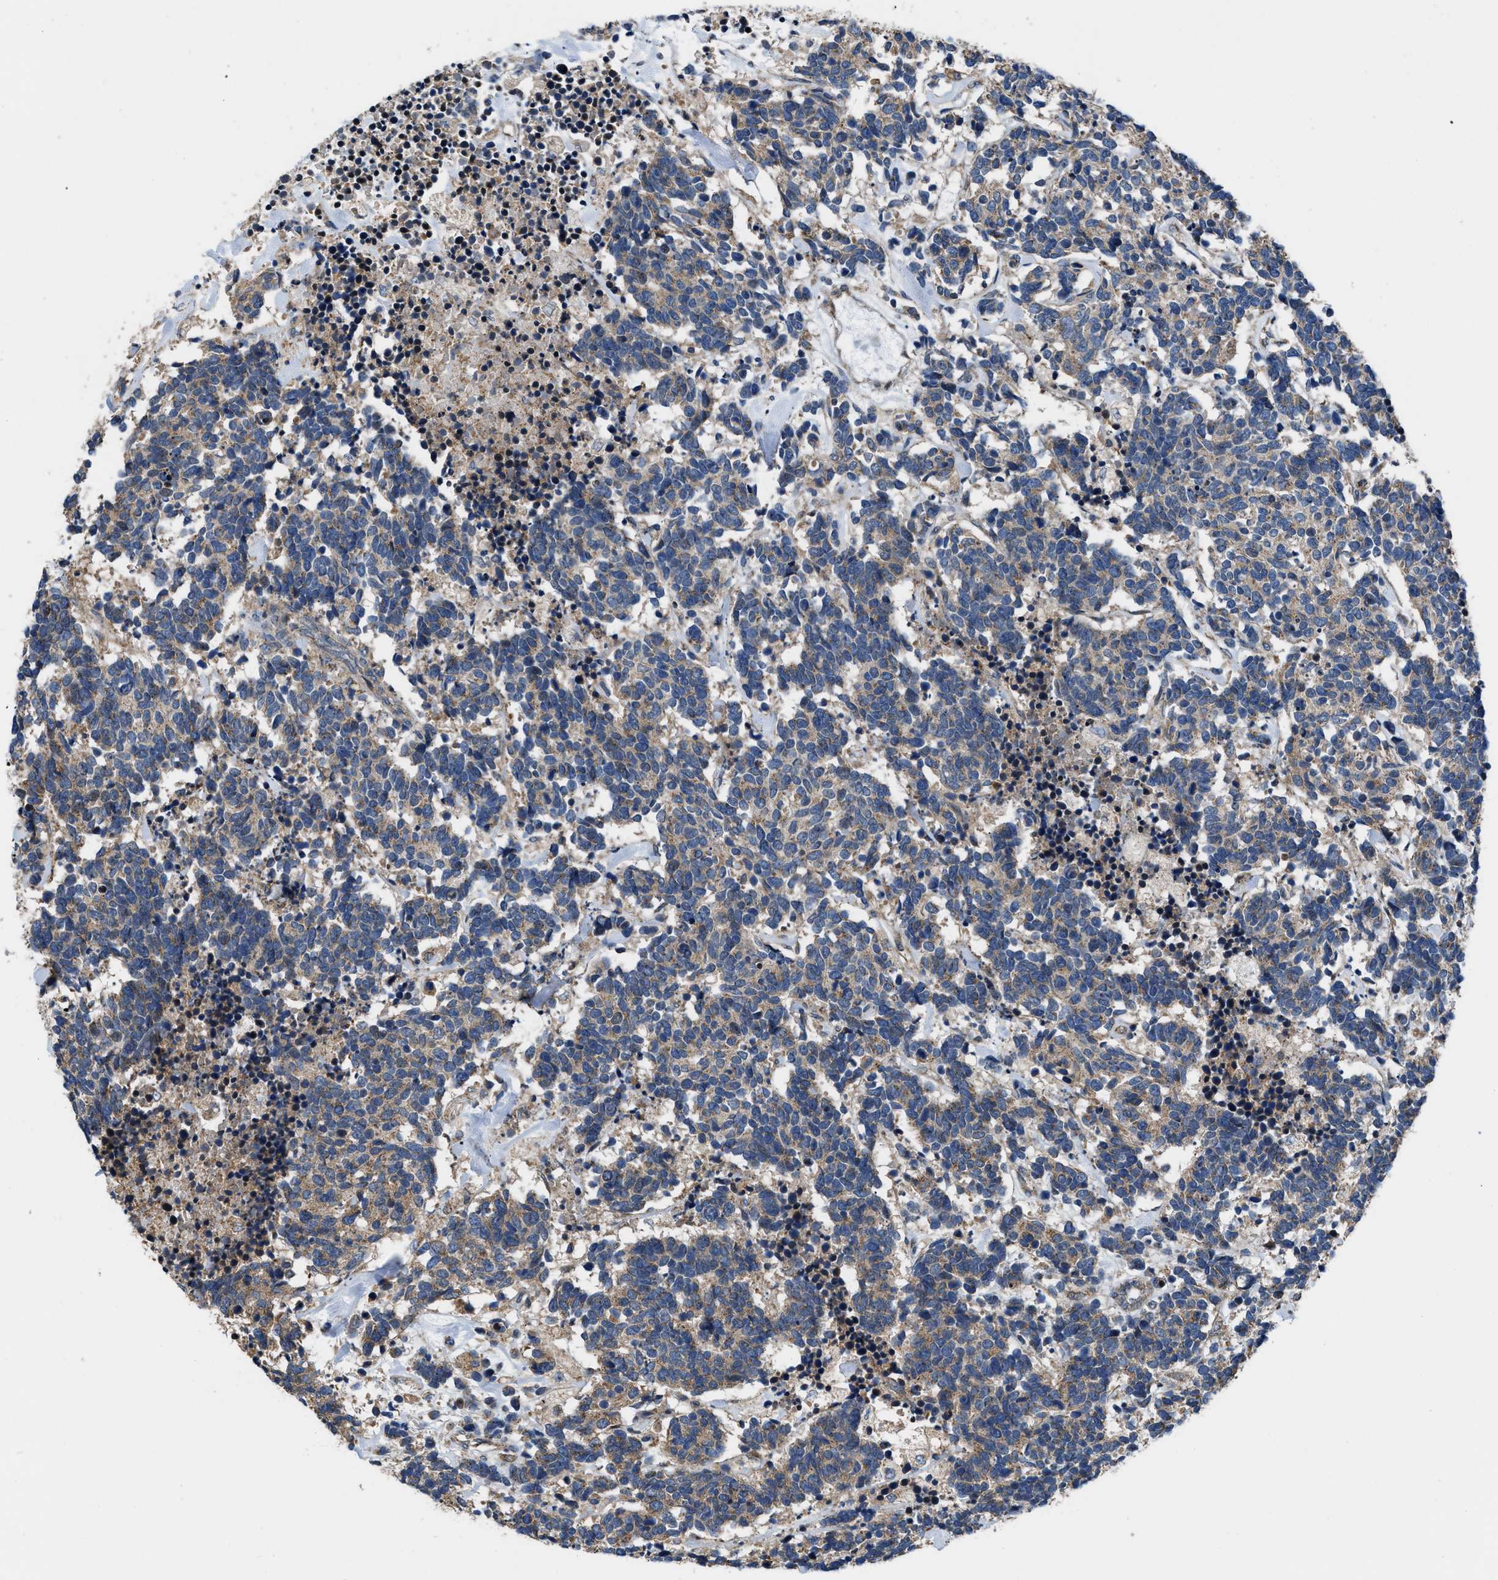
{"staining": {"intensity": "weak", "quantity": ">75%", "location": "cytoplasmic/membranous"}, "tissue": "carcinoid", "cell_type": "Tumor cells", "image_type": "cancer", "snomed": [{"axis": "morphology", "description": "Carcinoma, NOS"}, {"axis": "morphology", "description": "Carcinoid, malignant, NOS"}, {"axis": "topography", "description": "Urinary bladder"}], "caption": "Tumor cells exhibit weak cytoplasmic/membranous positivity in approximately >75% of cells in malignant carcinoid.", "gene": "CEP128", "patient": {"sex": "male", "age": 57}}